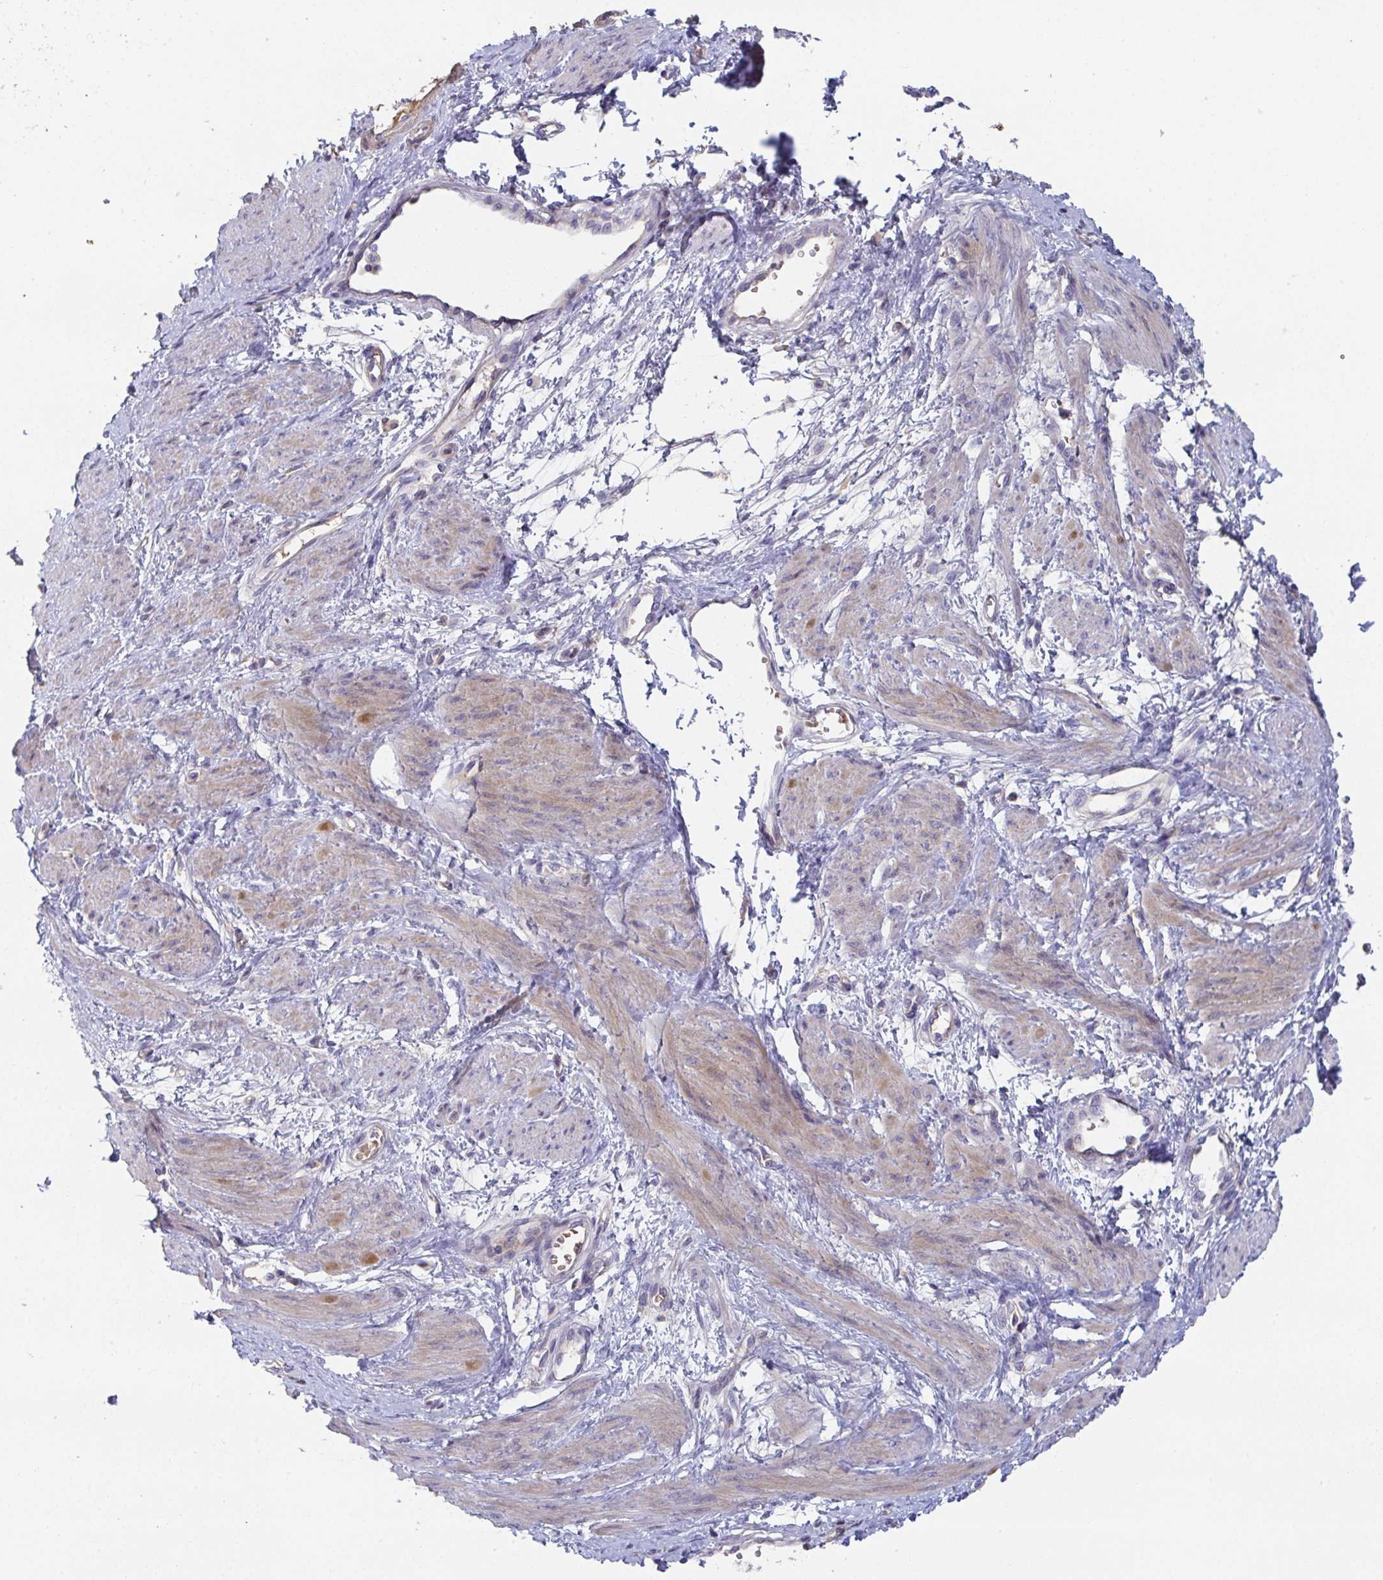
{"staining": {"intensity": "weak", "quantity": "<25%", "location": "cytoplasmic/membranous"}, "tissue": "smooth muscle", "cell_type": "Smooth muscle cells", "image_type": "normal", "snomed": [{"axis": "morphology", "description": "Normal tissue, NOS"}, {"axis": "topography", "description": "Smooth muscle"}, {"axis": "topography", "description": "Uterus"}], "caption": "This is a photomicrograph of immunohistochemistry (IHC) staining of unremarkable smooth muscle, which shows no expression in smooth muscle cells.", "gene": "ANO5", "patient": {"sex": "female", "age": 39}}